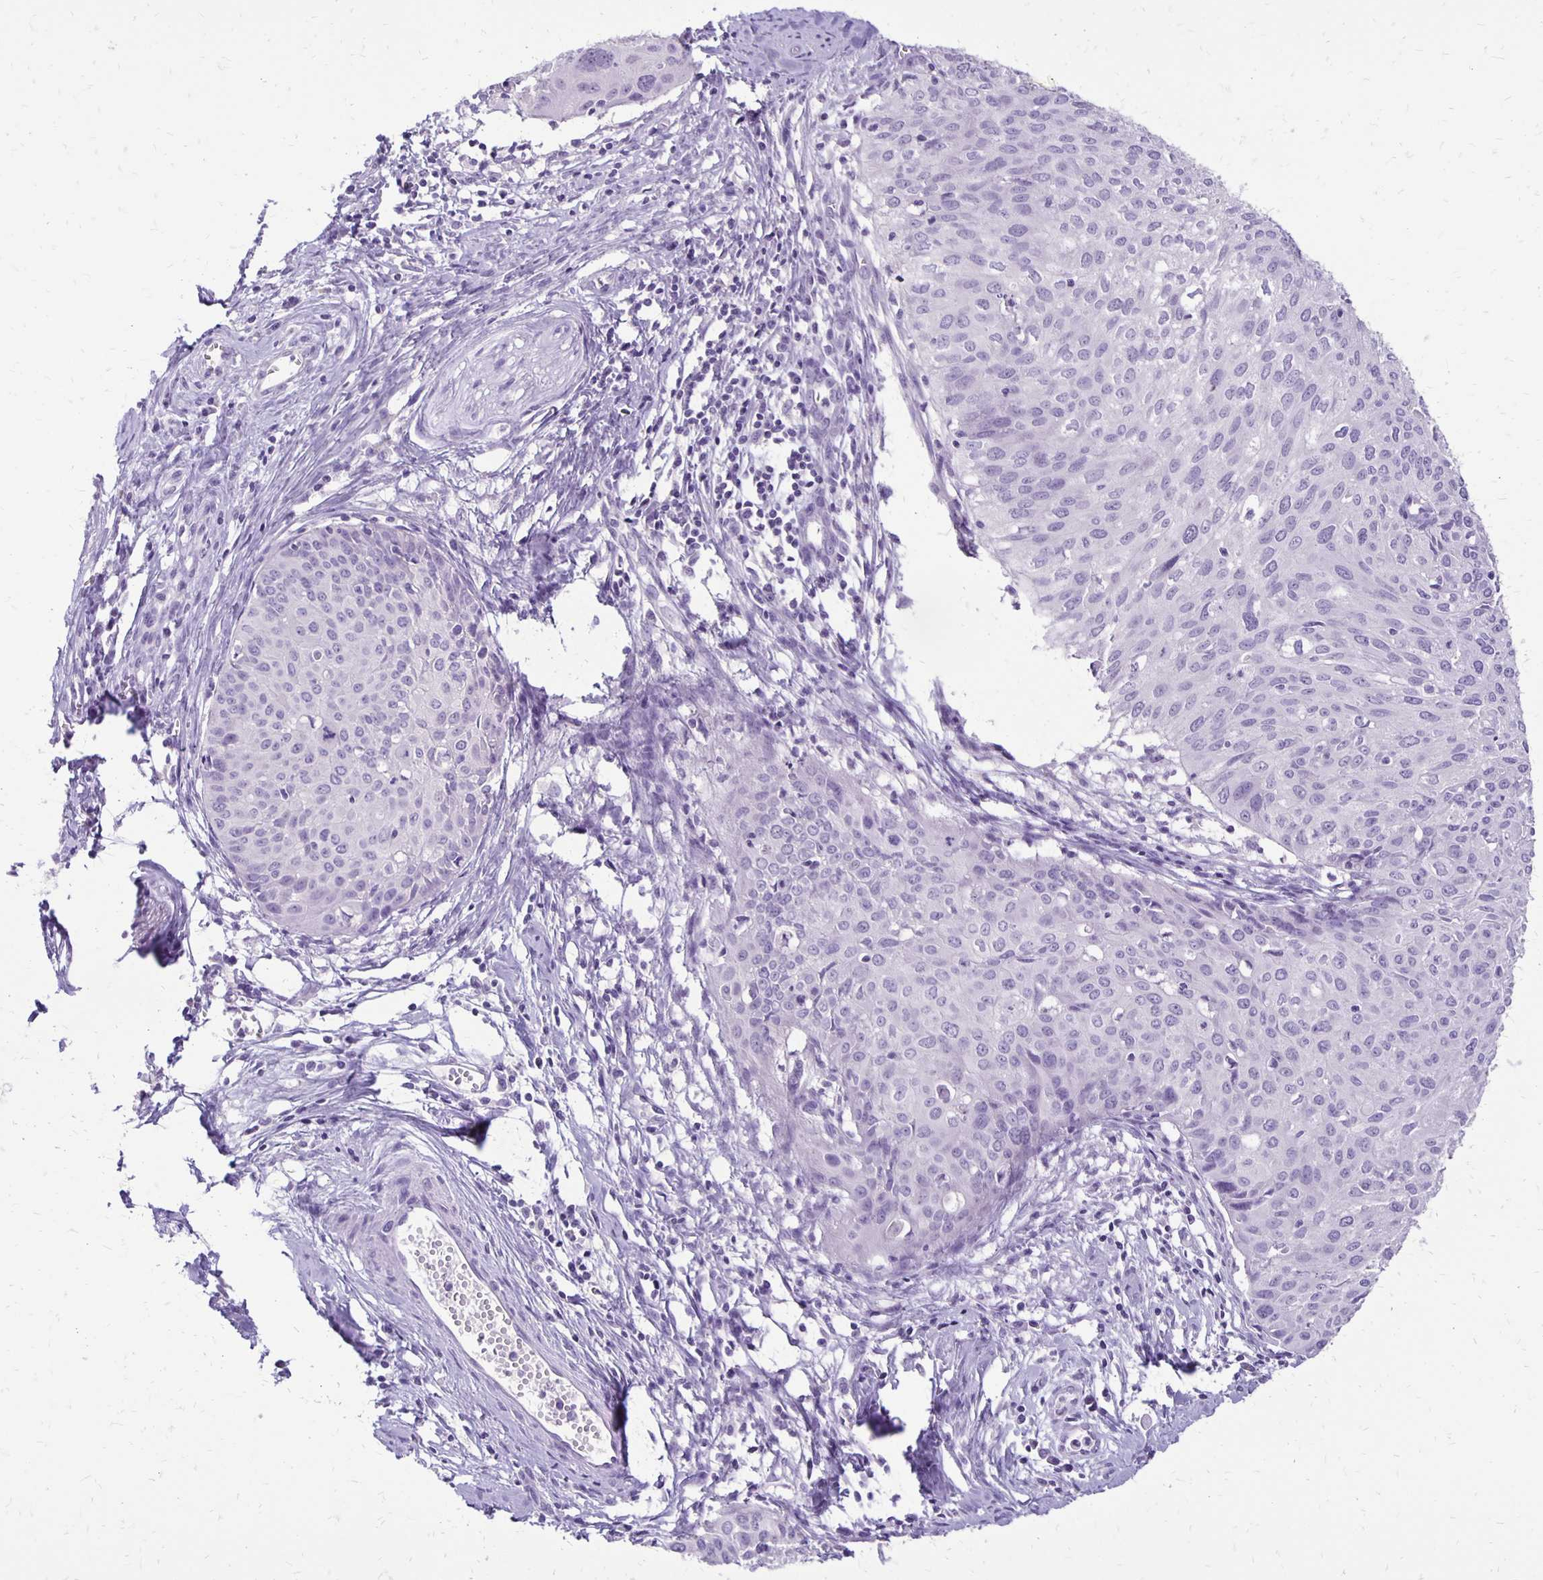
{"staining": {"intensity": "negative", "quantity": "none", "location": "none"}, "tissue": "cervical cancer", "cell_type": "Tumor cells", "image_type": "cancer", "snomed": [{"axis": "morphology", "description": "Squamous cell carcinoma, NOS"}, {"axis": "topography", "description": "Cervix"}], "caption": "Tumor cells show no significant protein expression in cervical cancer (squamous cell carcinoma).", "gene": "ANKRD45", "patient": {"sex": "female", "age": 50}}